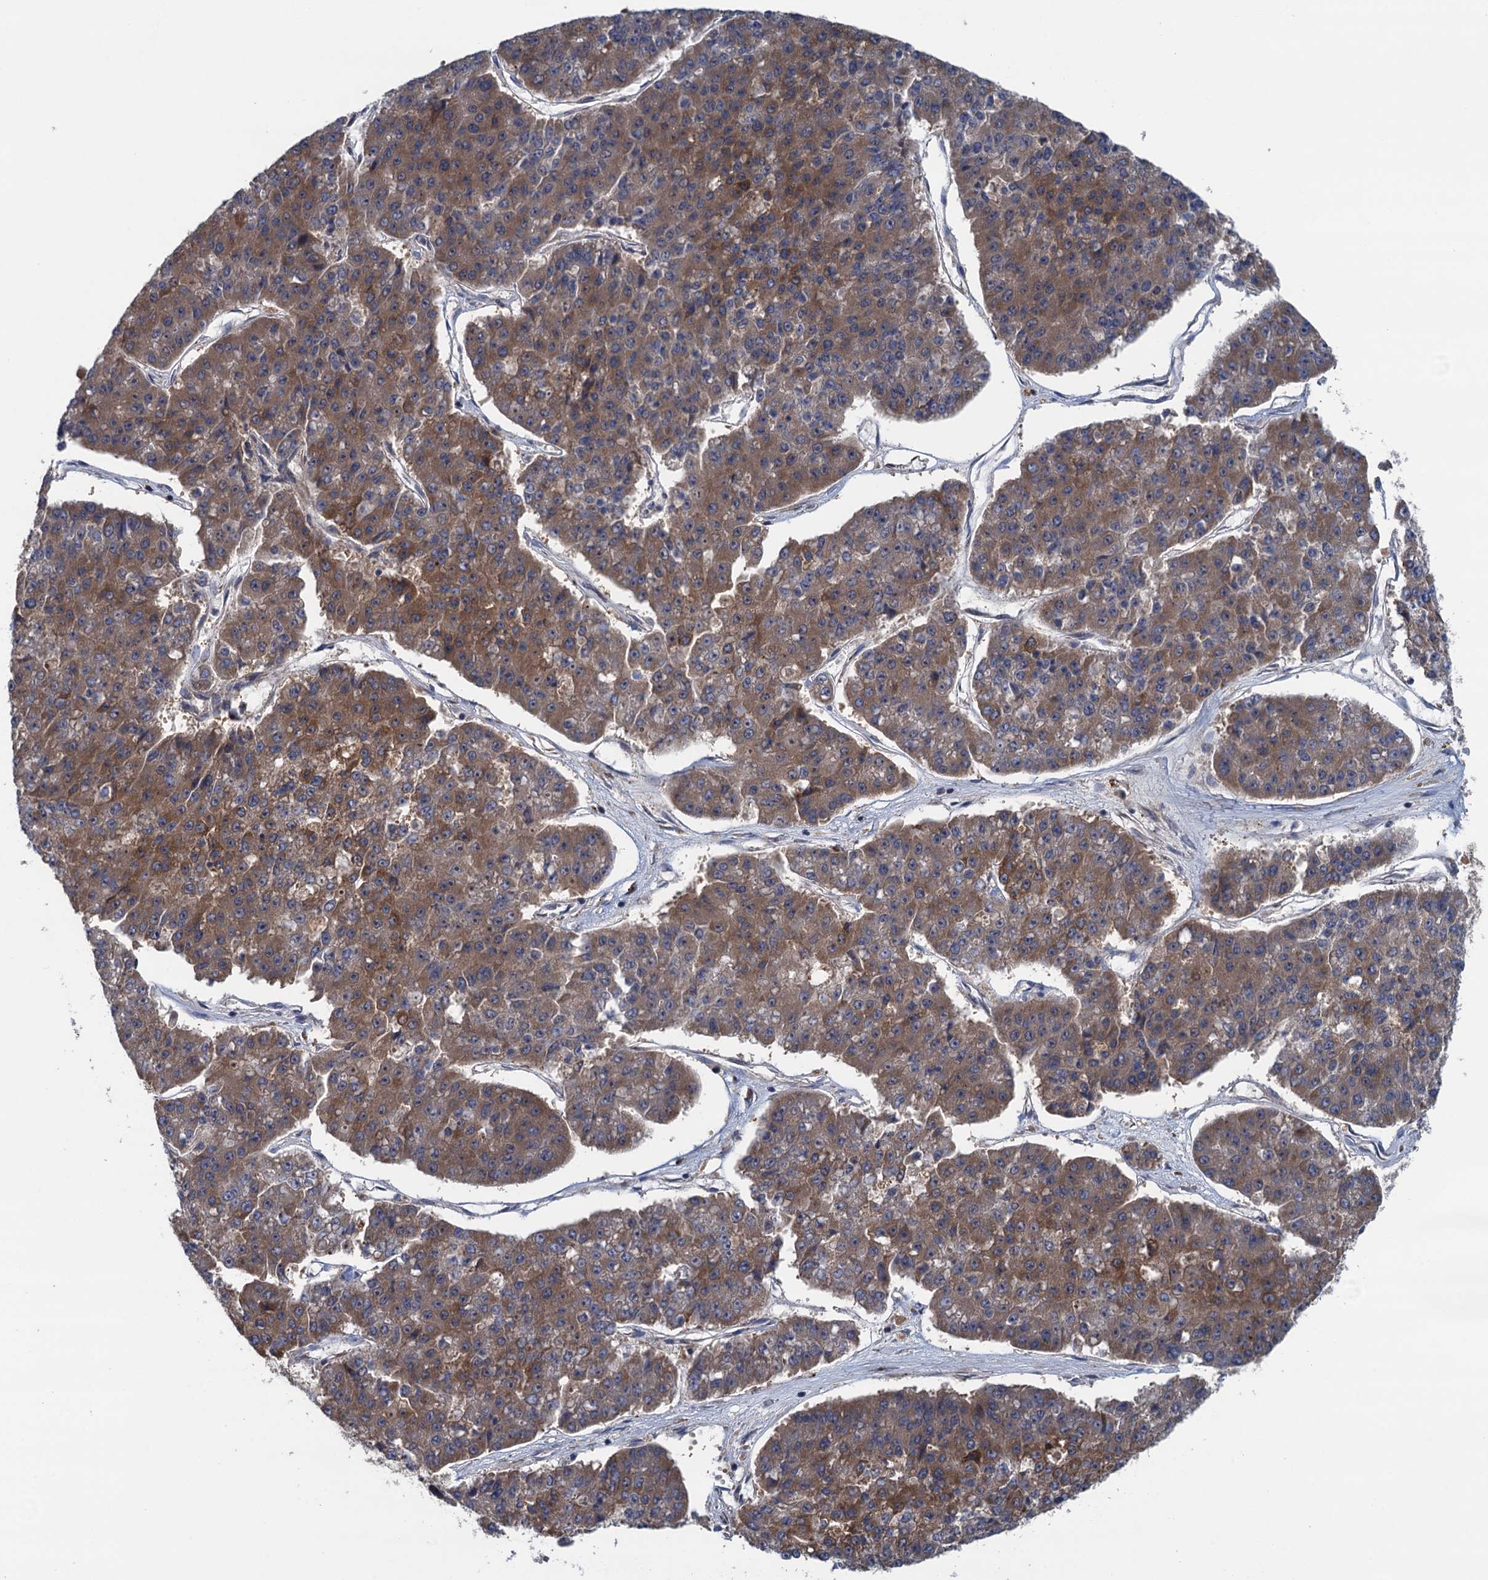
{"staining": {"intensity": "moderate", "quantity": ">75%", "location": "cytoplasmic/membranous"}, "tissue": "pancreatic cancer", "cell_type": "Tumor cells", "image_type": "cancer", "snomed": [{"axis": "morphology", "description": "Adenocarcinoma, NOS"}, {"axis": "topography", "description": "Pancreas"}], "caption": "Pancreatic cancer stained with a brown dye displays moderate cytoplasmic/membranous positive positivity in approximately >75% of tumor cells.", "gene": "CNTN5", "patient": {"sex": "male", "age": 50}}